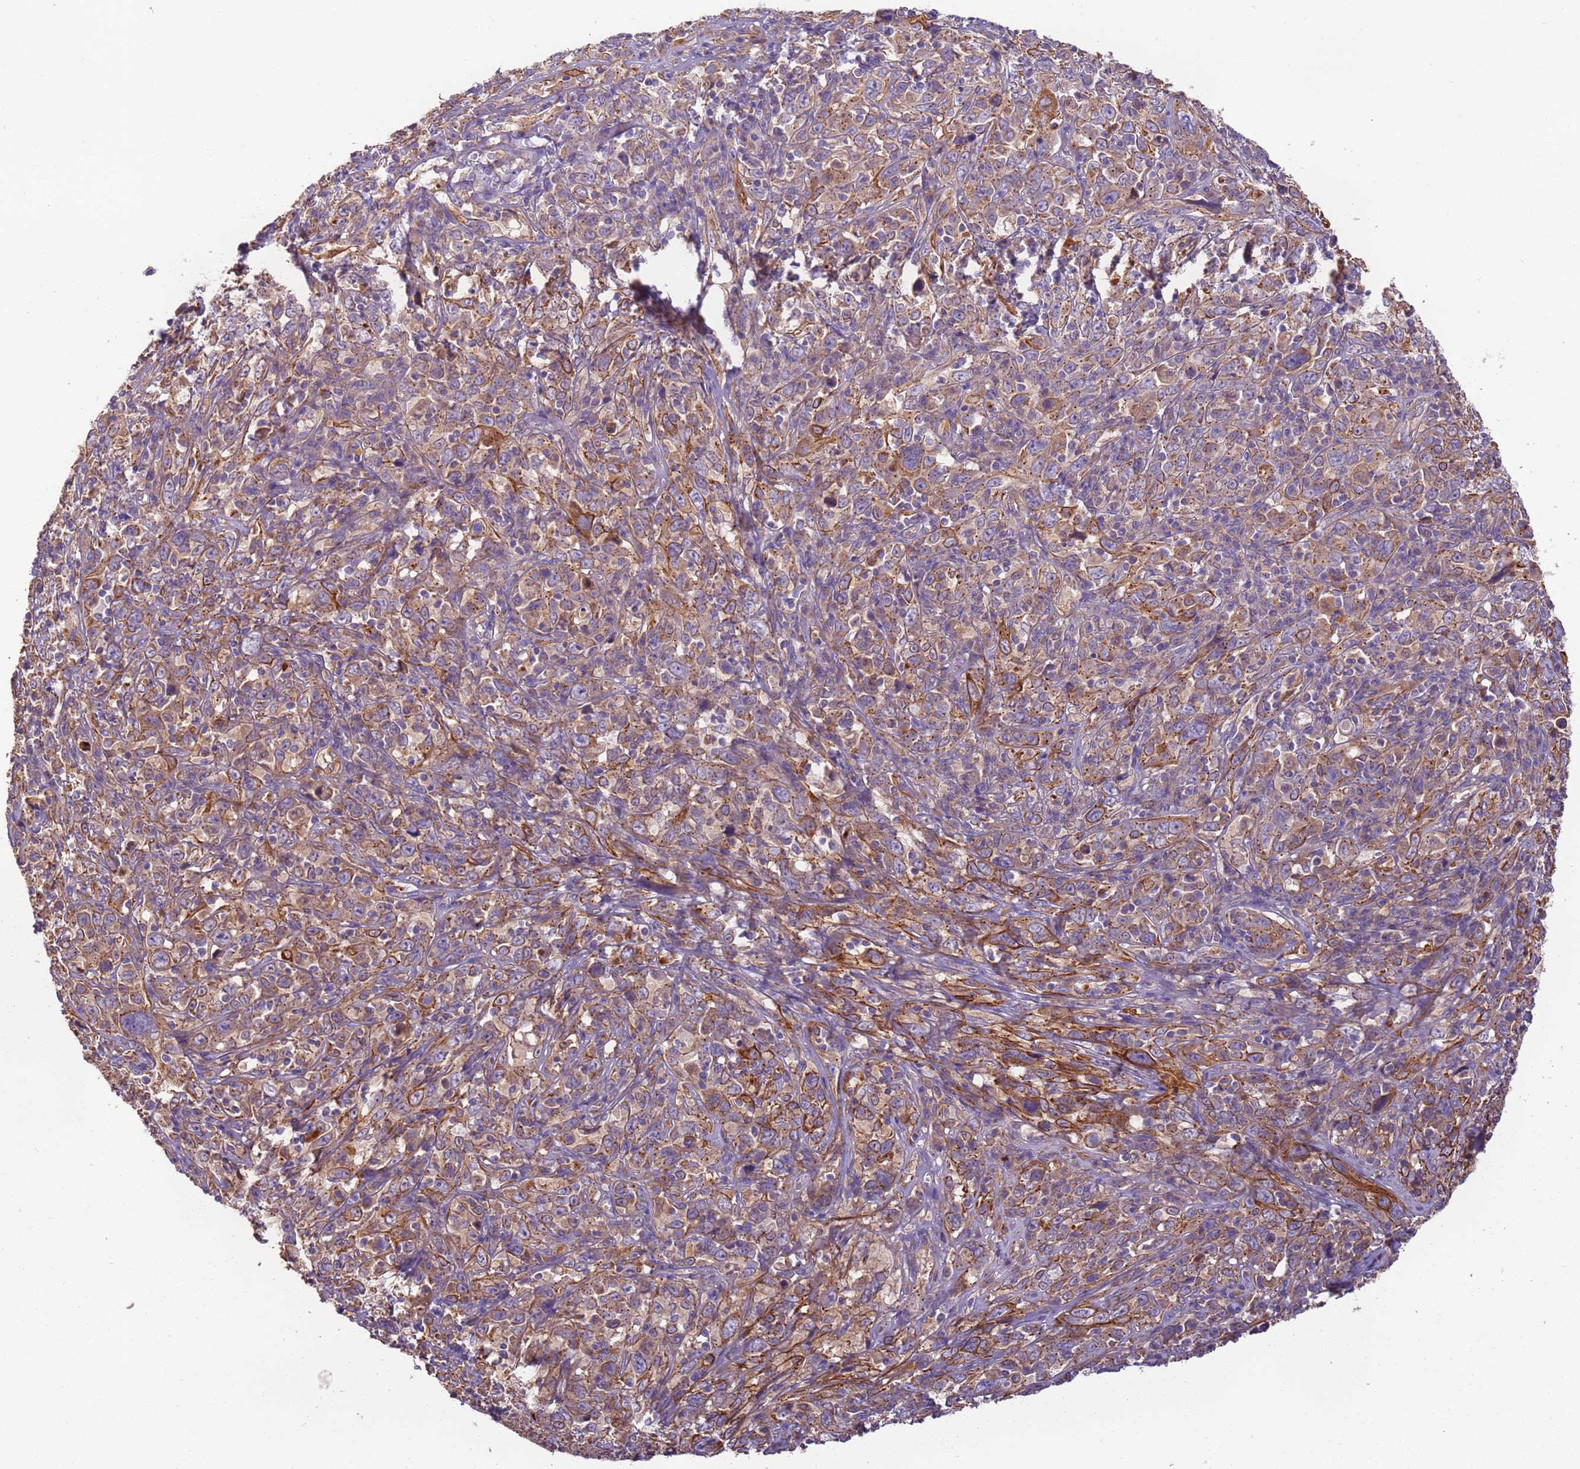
{"staining": {"intensity": "moderate", "quantity": ">75%", "location": "cytoplasmic/membranous"}, "tissue": "cervical cancer", "cell_type": "Tumor cells", "image_type": "cancer", "snomed": [{"axis": "morphology", "description": "Squamous cell carcinoma, NOS"}, {"axis": "topography", "description": "Cervix"}], "caption": "Squamous cell carcinoma (cervical) stained for a protein (brown) reveals moderate cytoplasmic/membranous positive positivity in about >75% of tumor cells.", "gene": "TIGAR", "patient": {"sex": "female", "age": 46}}